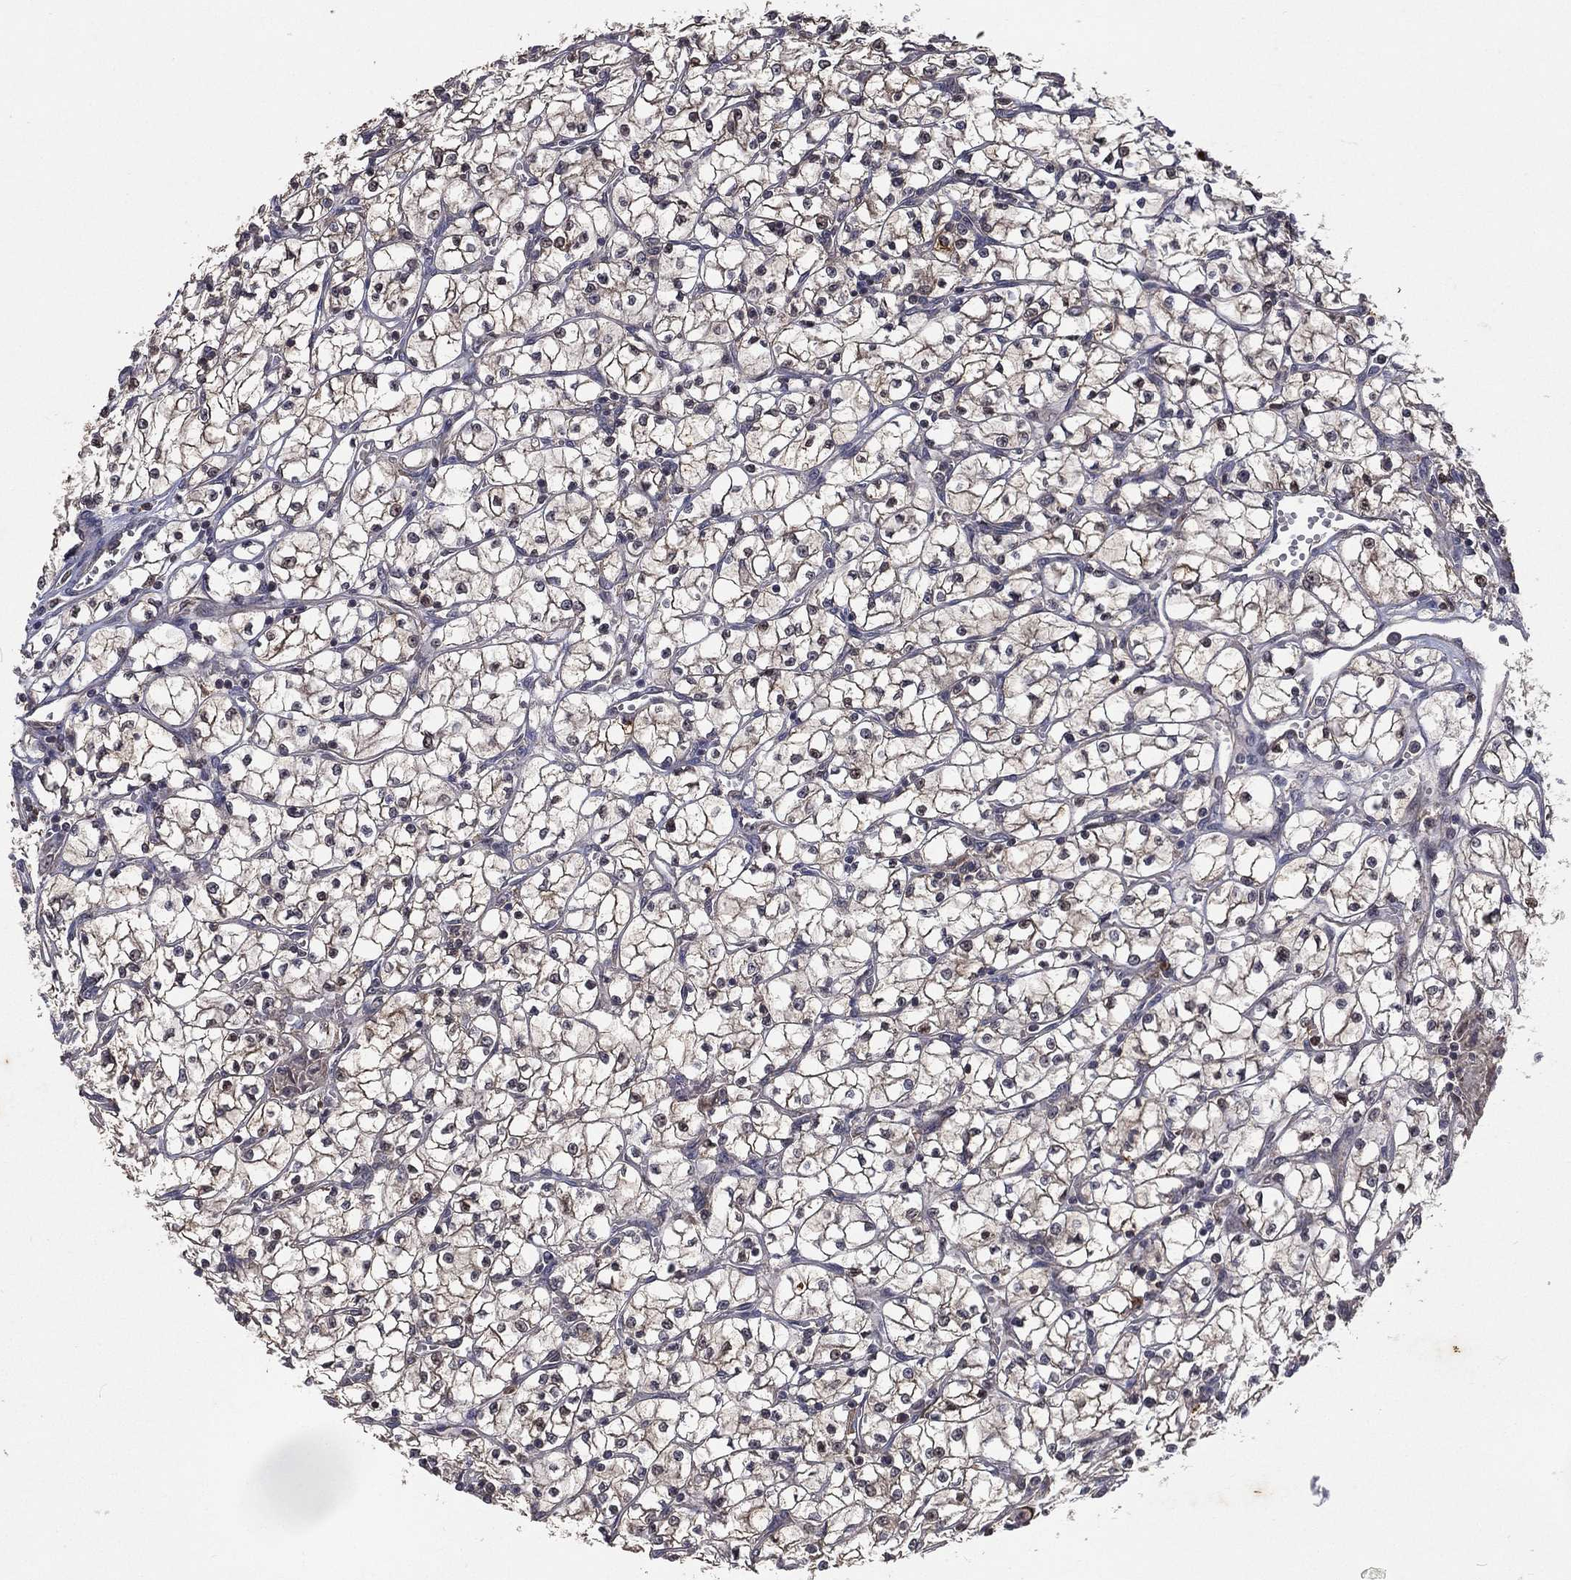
{"staining": {"intensity": "weak", "quantity": "<25%", "location": "cytoplasmic/membranous"}, "tissue": "renal cancer", "cell_type": "Tumor cells", "image_type": "cancer", "snomed": [{"axis": "morphology", "description": "Adenocarcinoma, NOS"}, {"axis": "topography", "description": "Kidney"}], "caption": "Human renal cancer stained for a protein using immunohistochemistry displays no positivity in tumor cells.", "gene": "NELFCD", "patient": {"sex": "female", "age": 64}}